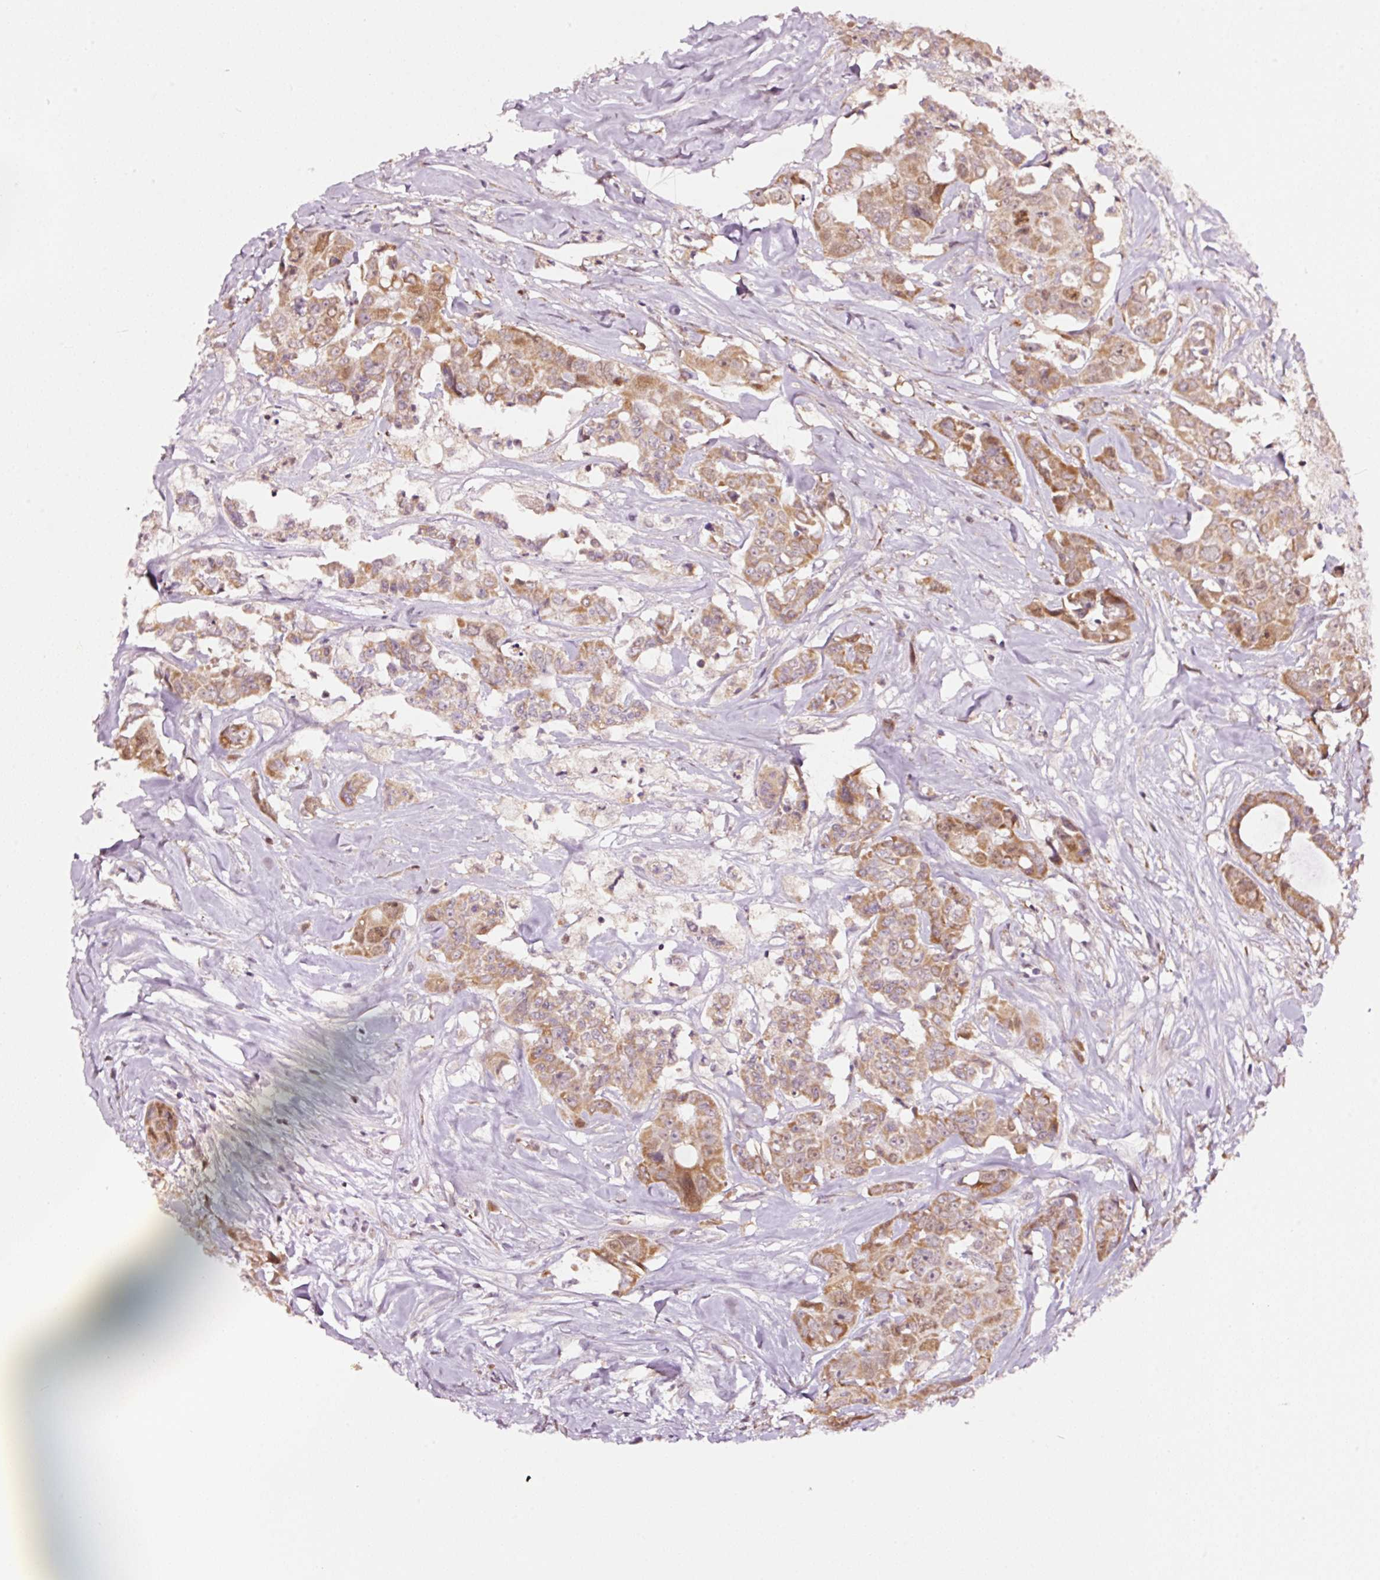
{"staining": {"intensity": "moderate", "quantity": ">75%", "location": "cytoplasmic/membranous"}, "tissue": "colorectal cancer", "cell_type": "Tumor cells", "image_type": "cancer", "snomed": [{"axis": "morphology", "description": "Adenocarcinoma, NOS"}, {"axis": "topography", "description": "Rectum"}], "caption": "High-power microscopy captured an IHC photomicrograph of colorectal adenocarcinoma, revealing moderate cytoplasmic/membranous expression in approximately >75% of tumor cells. (DAB IHC, brown staining for protein, blue staining for nuclei).", "gene": "RFC4", "patient": {"sex": "male", "age": 87}}